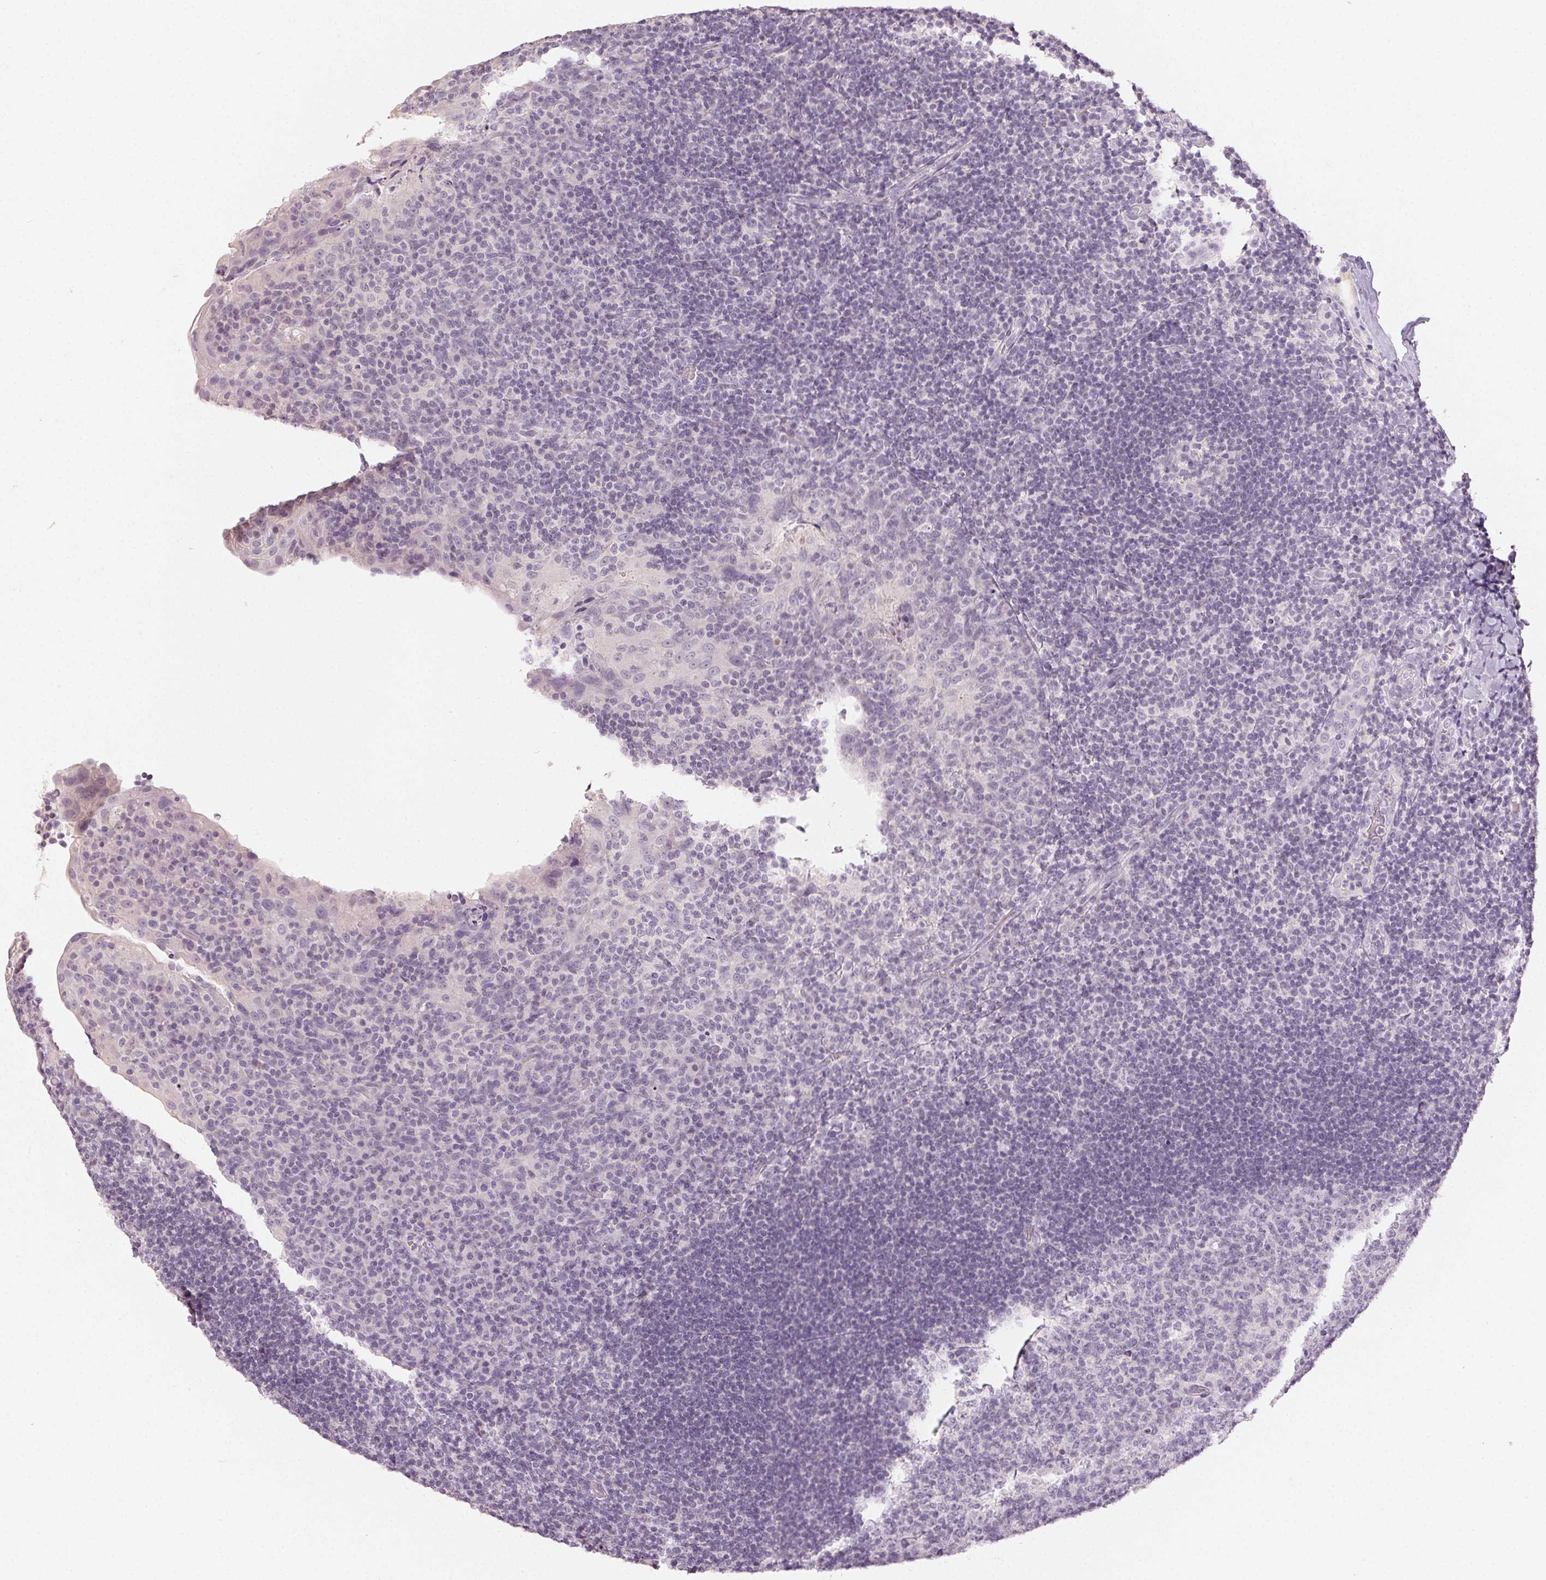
{"staining": {"intensity": "negative", "quantity": "none", "location": "none"}, "tissue": "tonsil", "cell_type": "Germinal center cells", "image_type": "normal", "snomed": [{"axis": "morphology", "description": "Normal tissue, NOS"}, {"axis": "topography", "description": "Tonsil"}], "caption": "There is no significant staining in germinal center cells of tonsil.", "gene": "LVRN", "patient": {"sex": "male", "age": 17}}